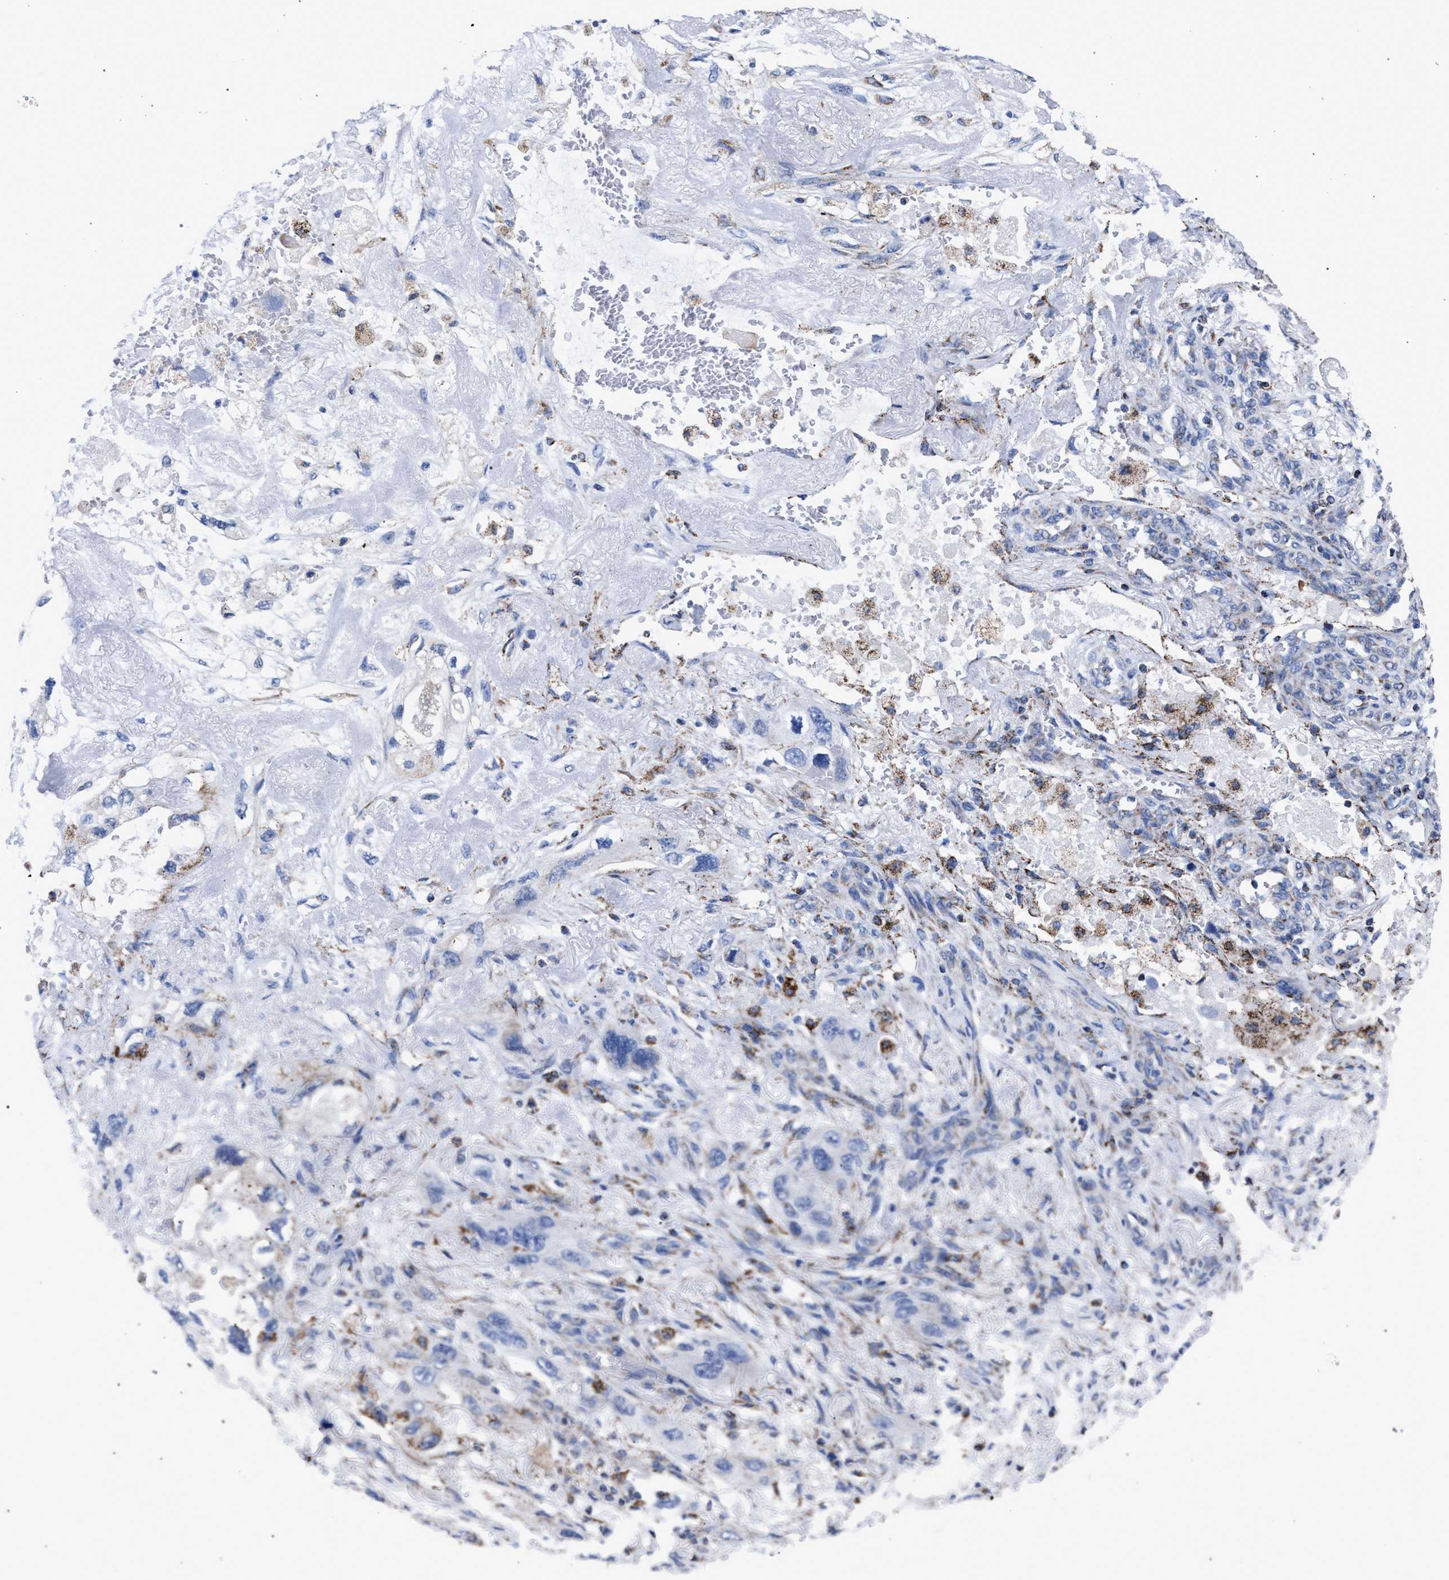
{"staining": {"intensity": "negative", "quantity": "none", "location": "none"}, "tissue": "lung cancer", "cell_type": "Tumor cells", "image_type": "cancer", "snomed": [{"axis": "morphology", "description": "Squamous cell carcinoma, NOS"}, {"axis": "topography", "description": "Lung"}], "caption": "High magnification brightfield microscopy of lung cancer stained with DAB (3,3'-diaminobenzidine) (brown) and counterstained with hematoxylin (blue): tumor cells show no significant staining. (DAB immunohistochemistry visualized using brightfield microscopy, high magnification).", "gene": "ACADS", "patient": {"sex": "female", "age": 73}}